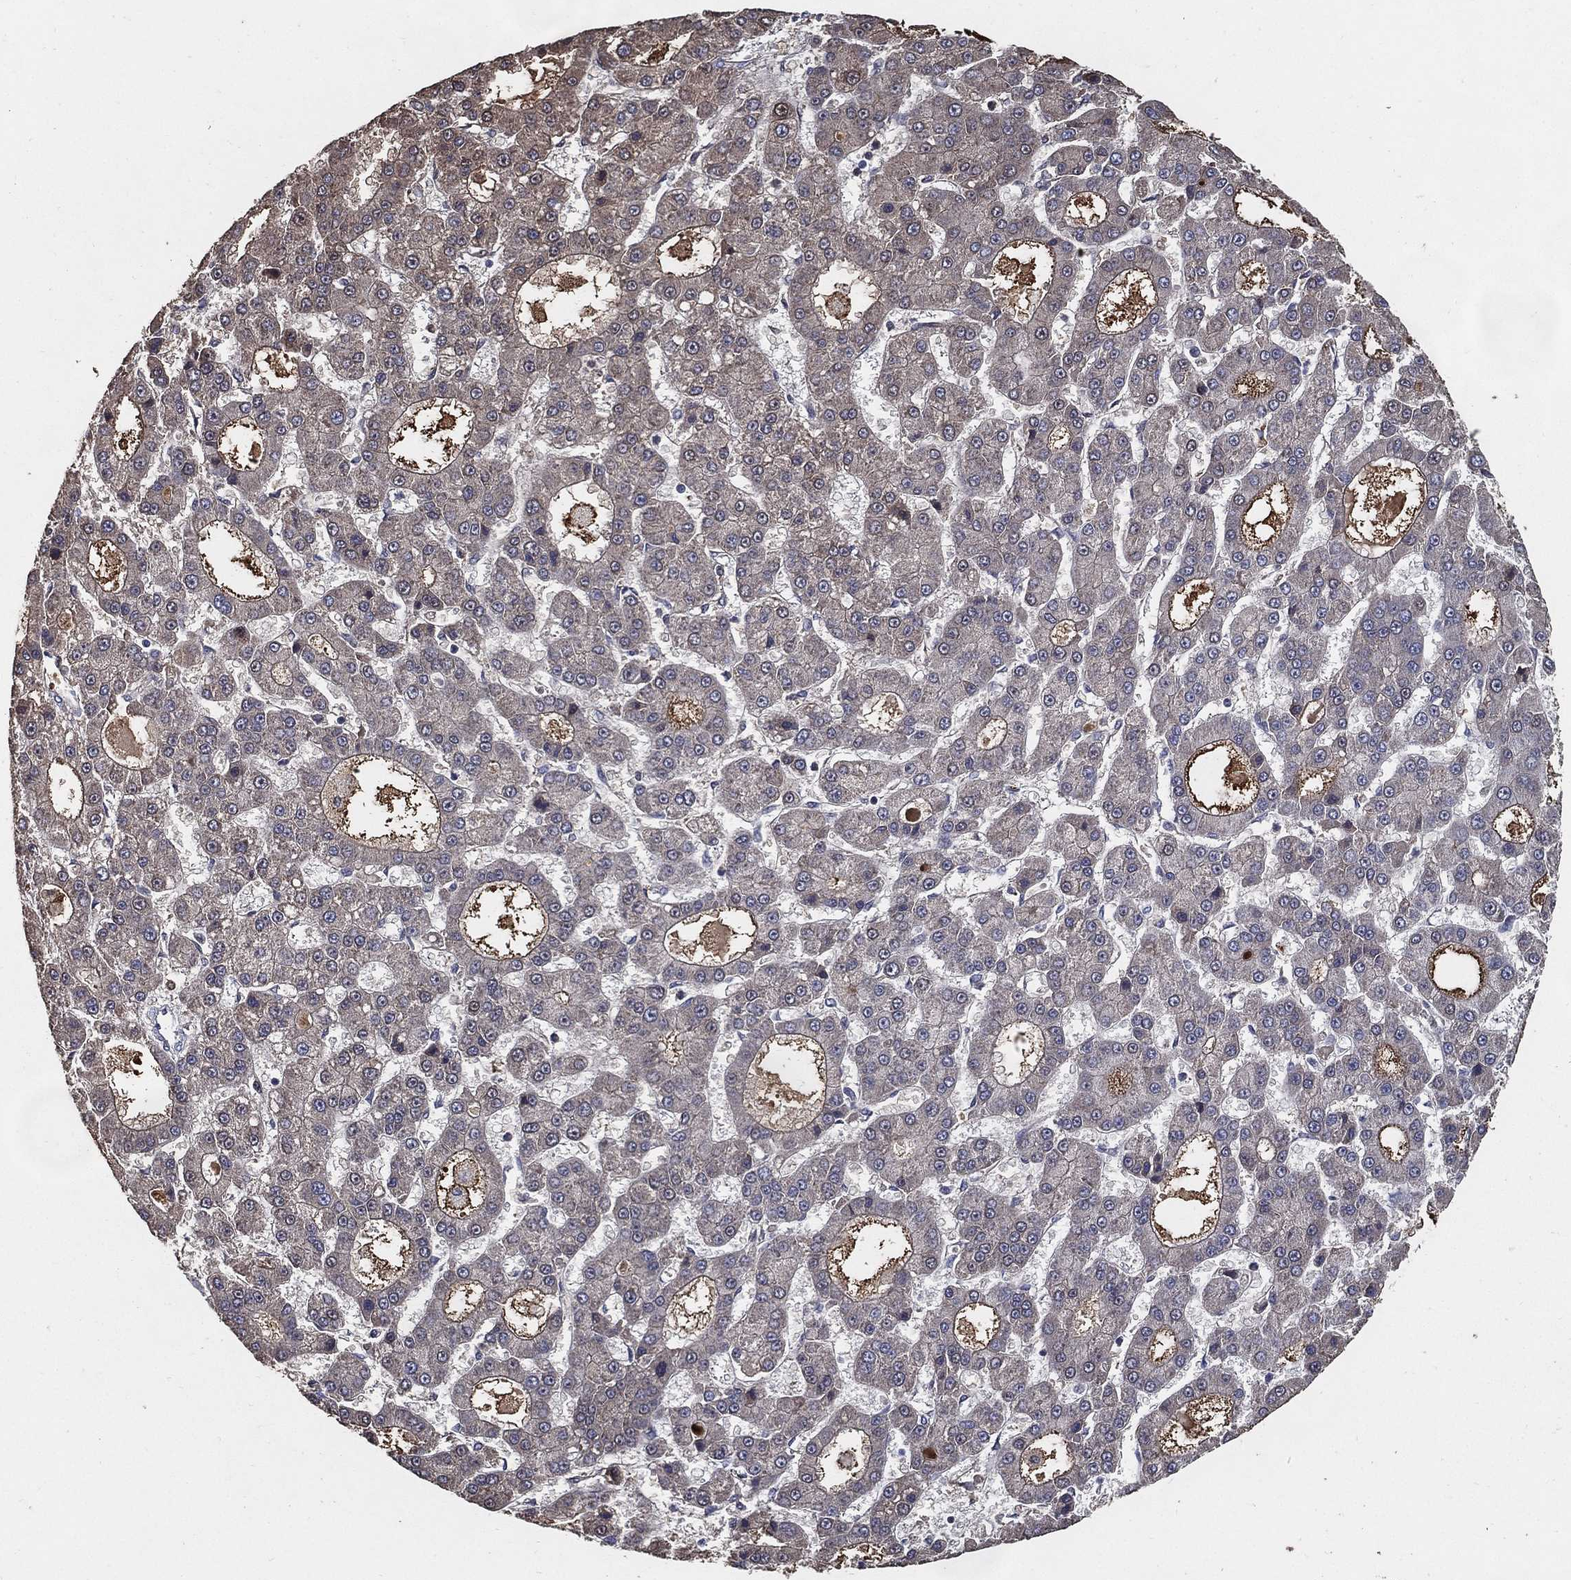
{"staining": {"intensity": "negative", "quantity": "none", "location": "none"}, "tissue": "liver cancer", "cell_type": "Tumor cells", "image_type": "cancer", "snomed": [{"axis": "morphology", "description": "Carcinoma, Hepatocellular, NOS"}, {"axis": "topography", "description": "Liver"}], "caption": "Hepatocellular carcinoma (liver) stained for a protein using IHC displays no expression tumor cells.", "gene": "EFNA1", "patient": {"sex": "male", "age": 70}}